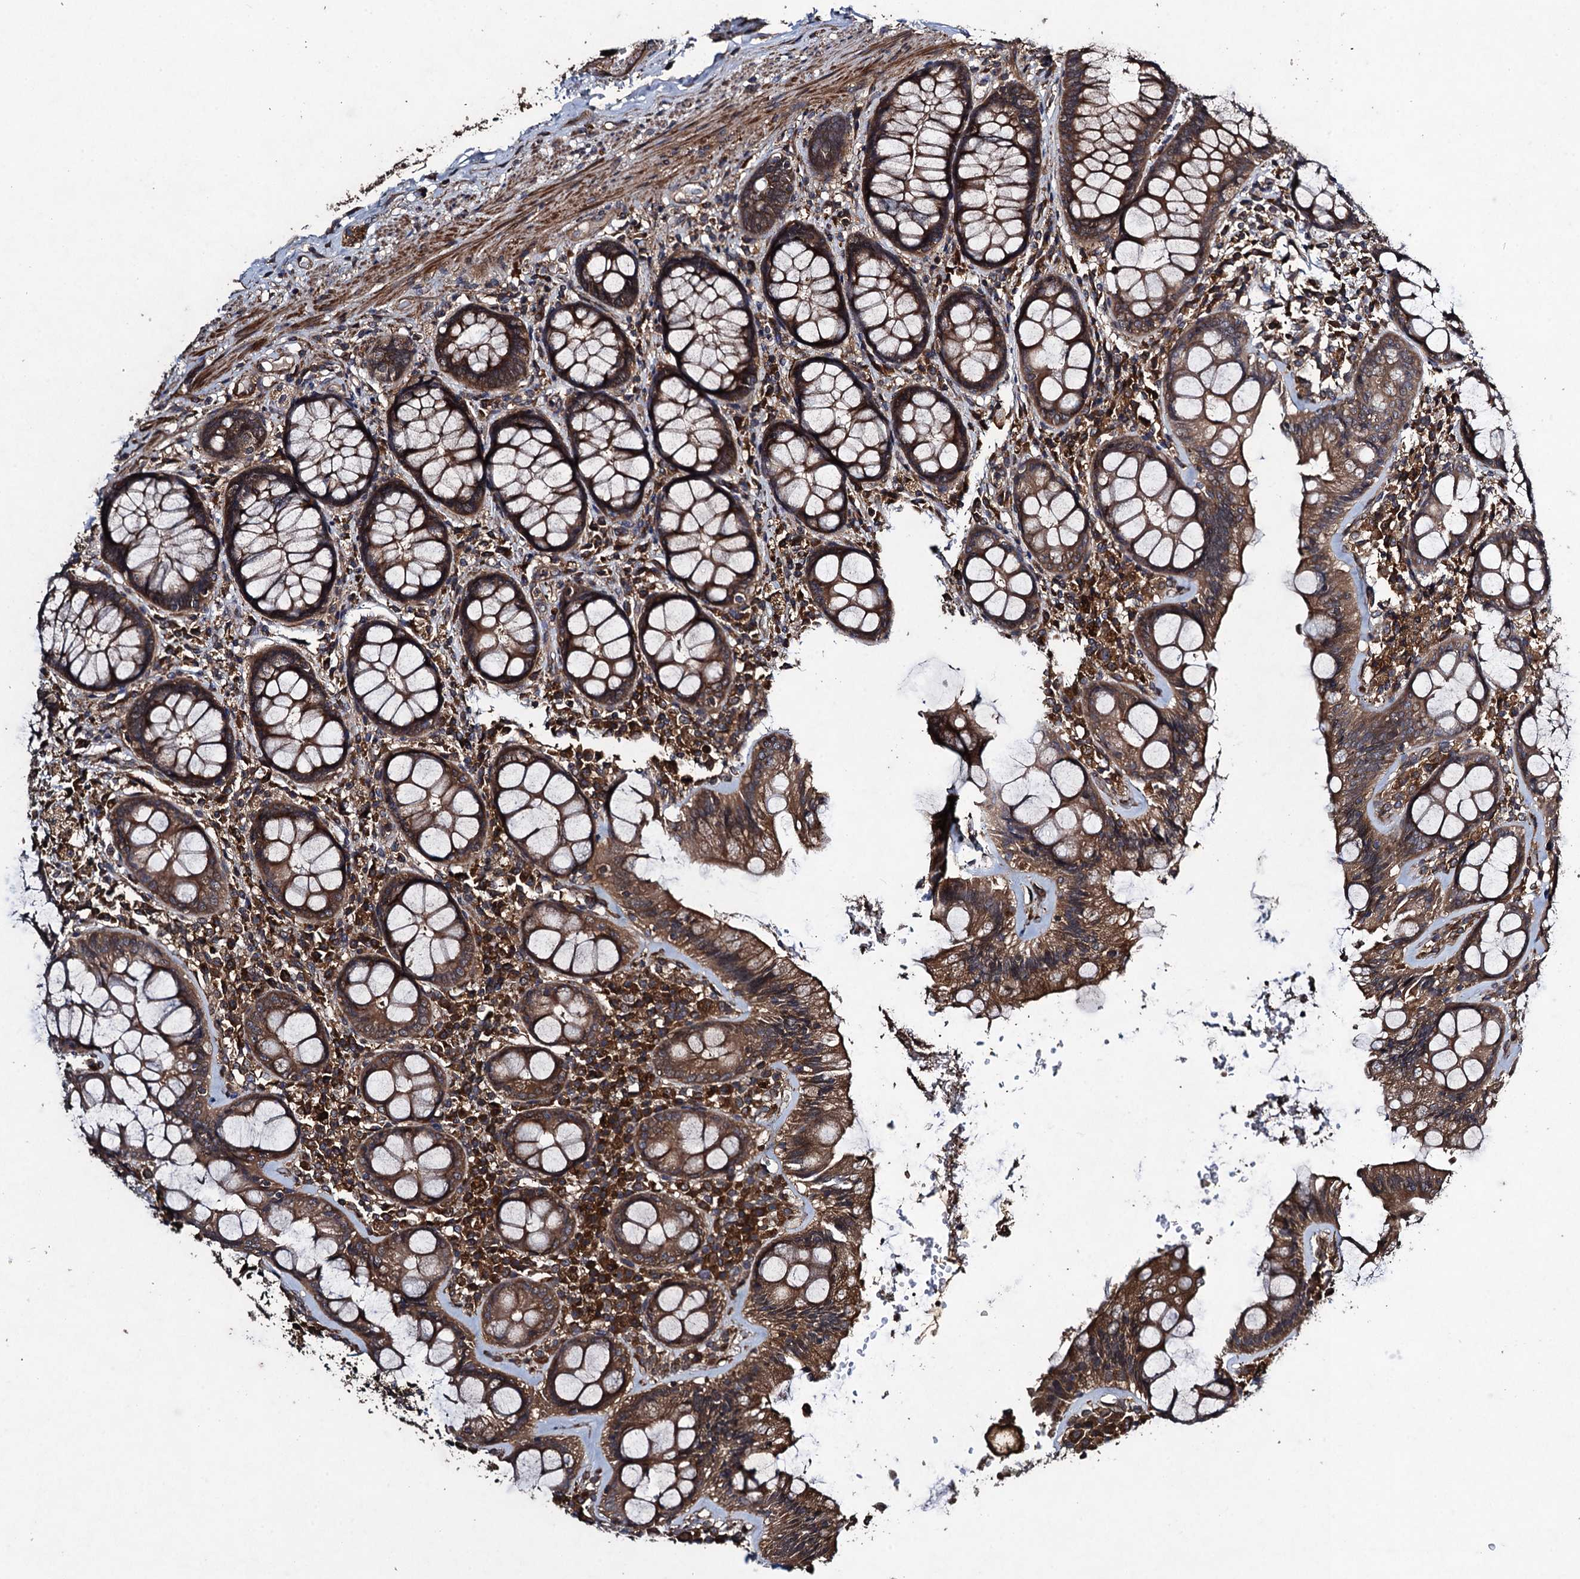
{"staining": {"intensity": "moderate", "quantity": ">75%", "location": "cytoplasmic/membranous"}, "tissue": "rectum", "cell_type": "Glandular cells", "image_type": "normal", "snomed": [{"axis": "morphology", "description": "Normal tissue, NOS"}, {"axis": "topography", "description": "Rectum"}], "caption": "A brown stain highlights moderate cytoplasmic/membranous staining of a protein in glandular cells of normal human rectum.", "gene": "CNTN5", "patient": {"sex": "male", "age": 83}}